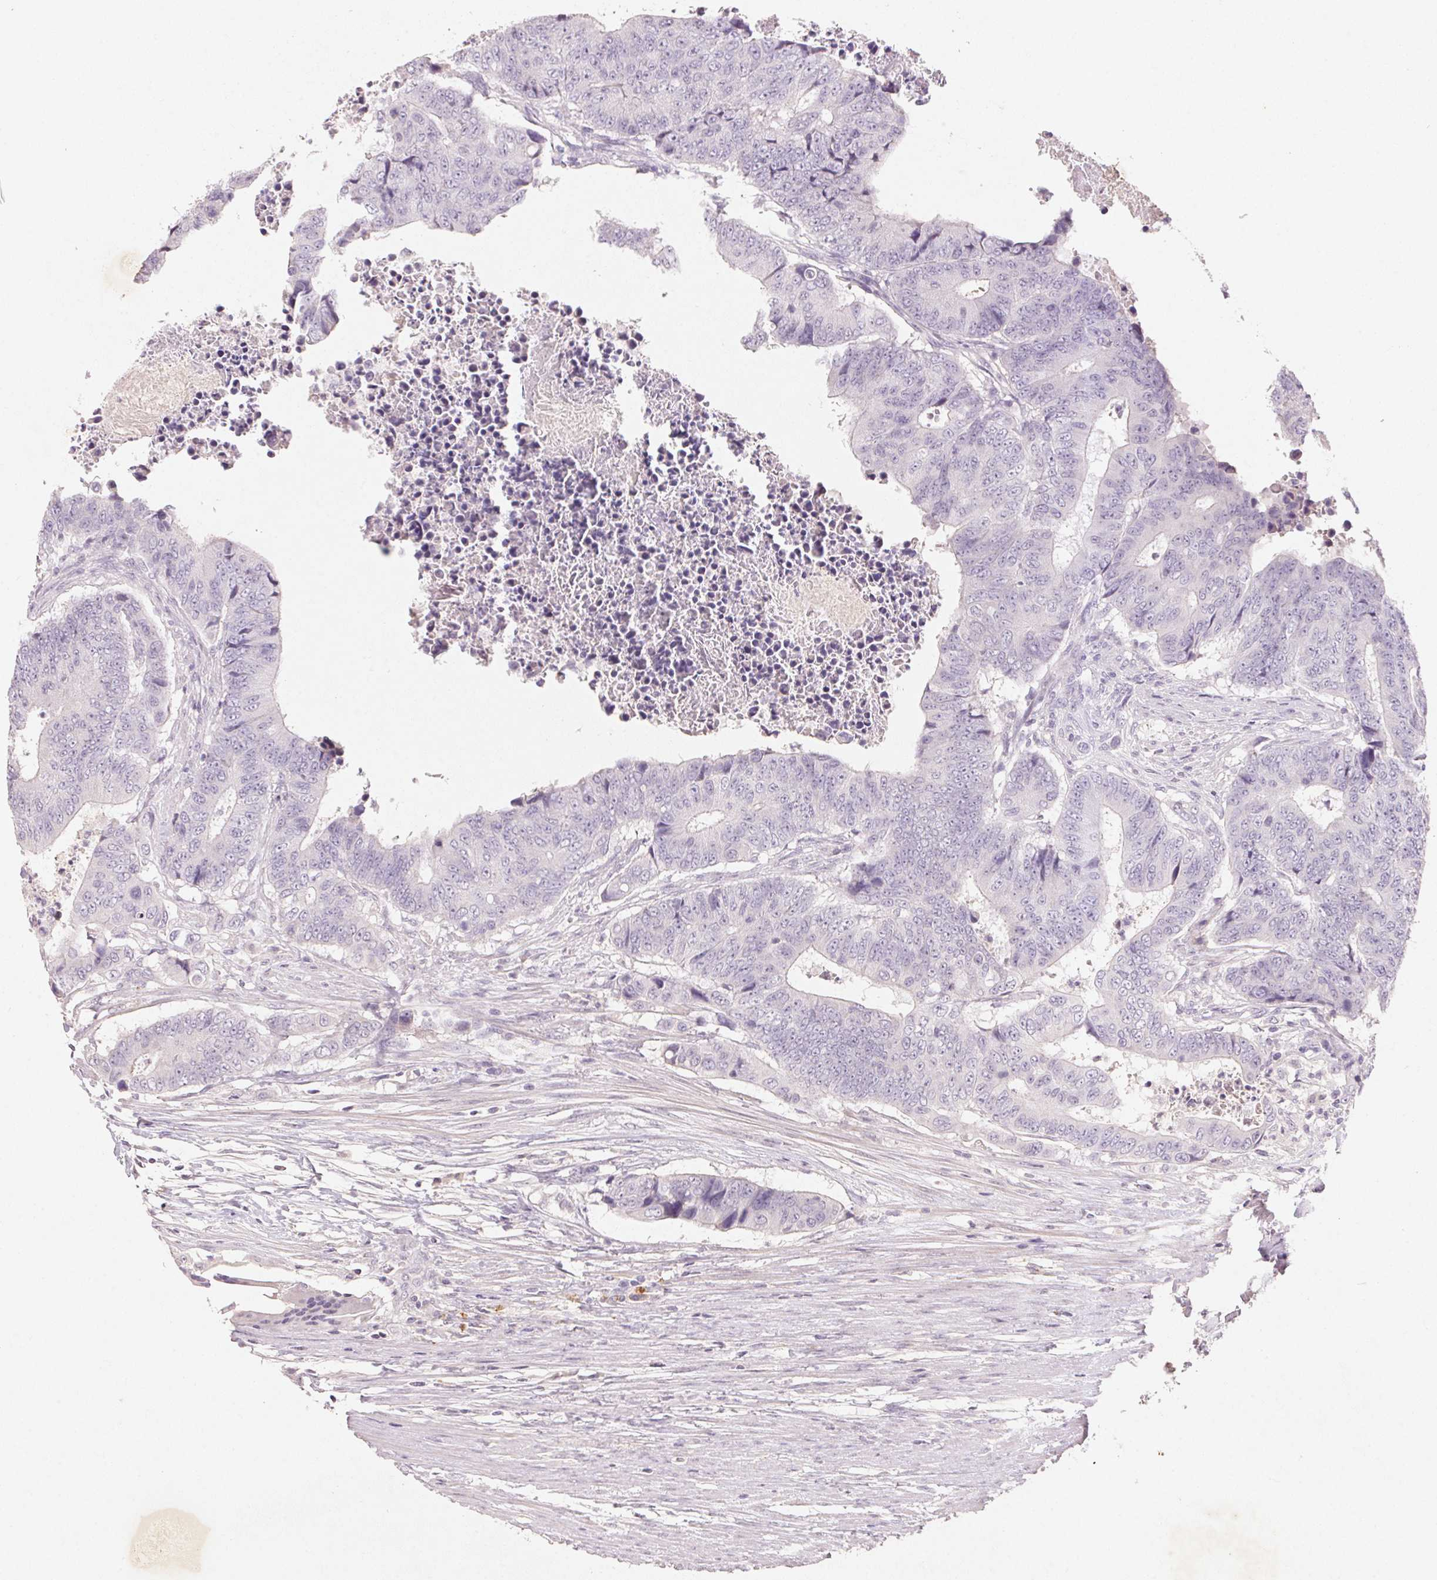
{"staining": {"intensity": "negative", "quantity": "none", "location": "none"}, "tissue": "colorectal cancer", "cell_type": "Tumor cells", "image_type": "cancer", "snomed": [{"axis": "morphology", "description": "Adenocarcinoma, NOS"}, {"axis": "topography", "description": "Colon"}], "caption": "Tumor cells show no significant protein positivity in colorectal adenocarcinoma.", "gene": "CXCL5", "patient": {"sex": "female", "age": 48}}